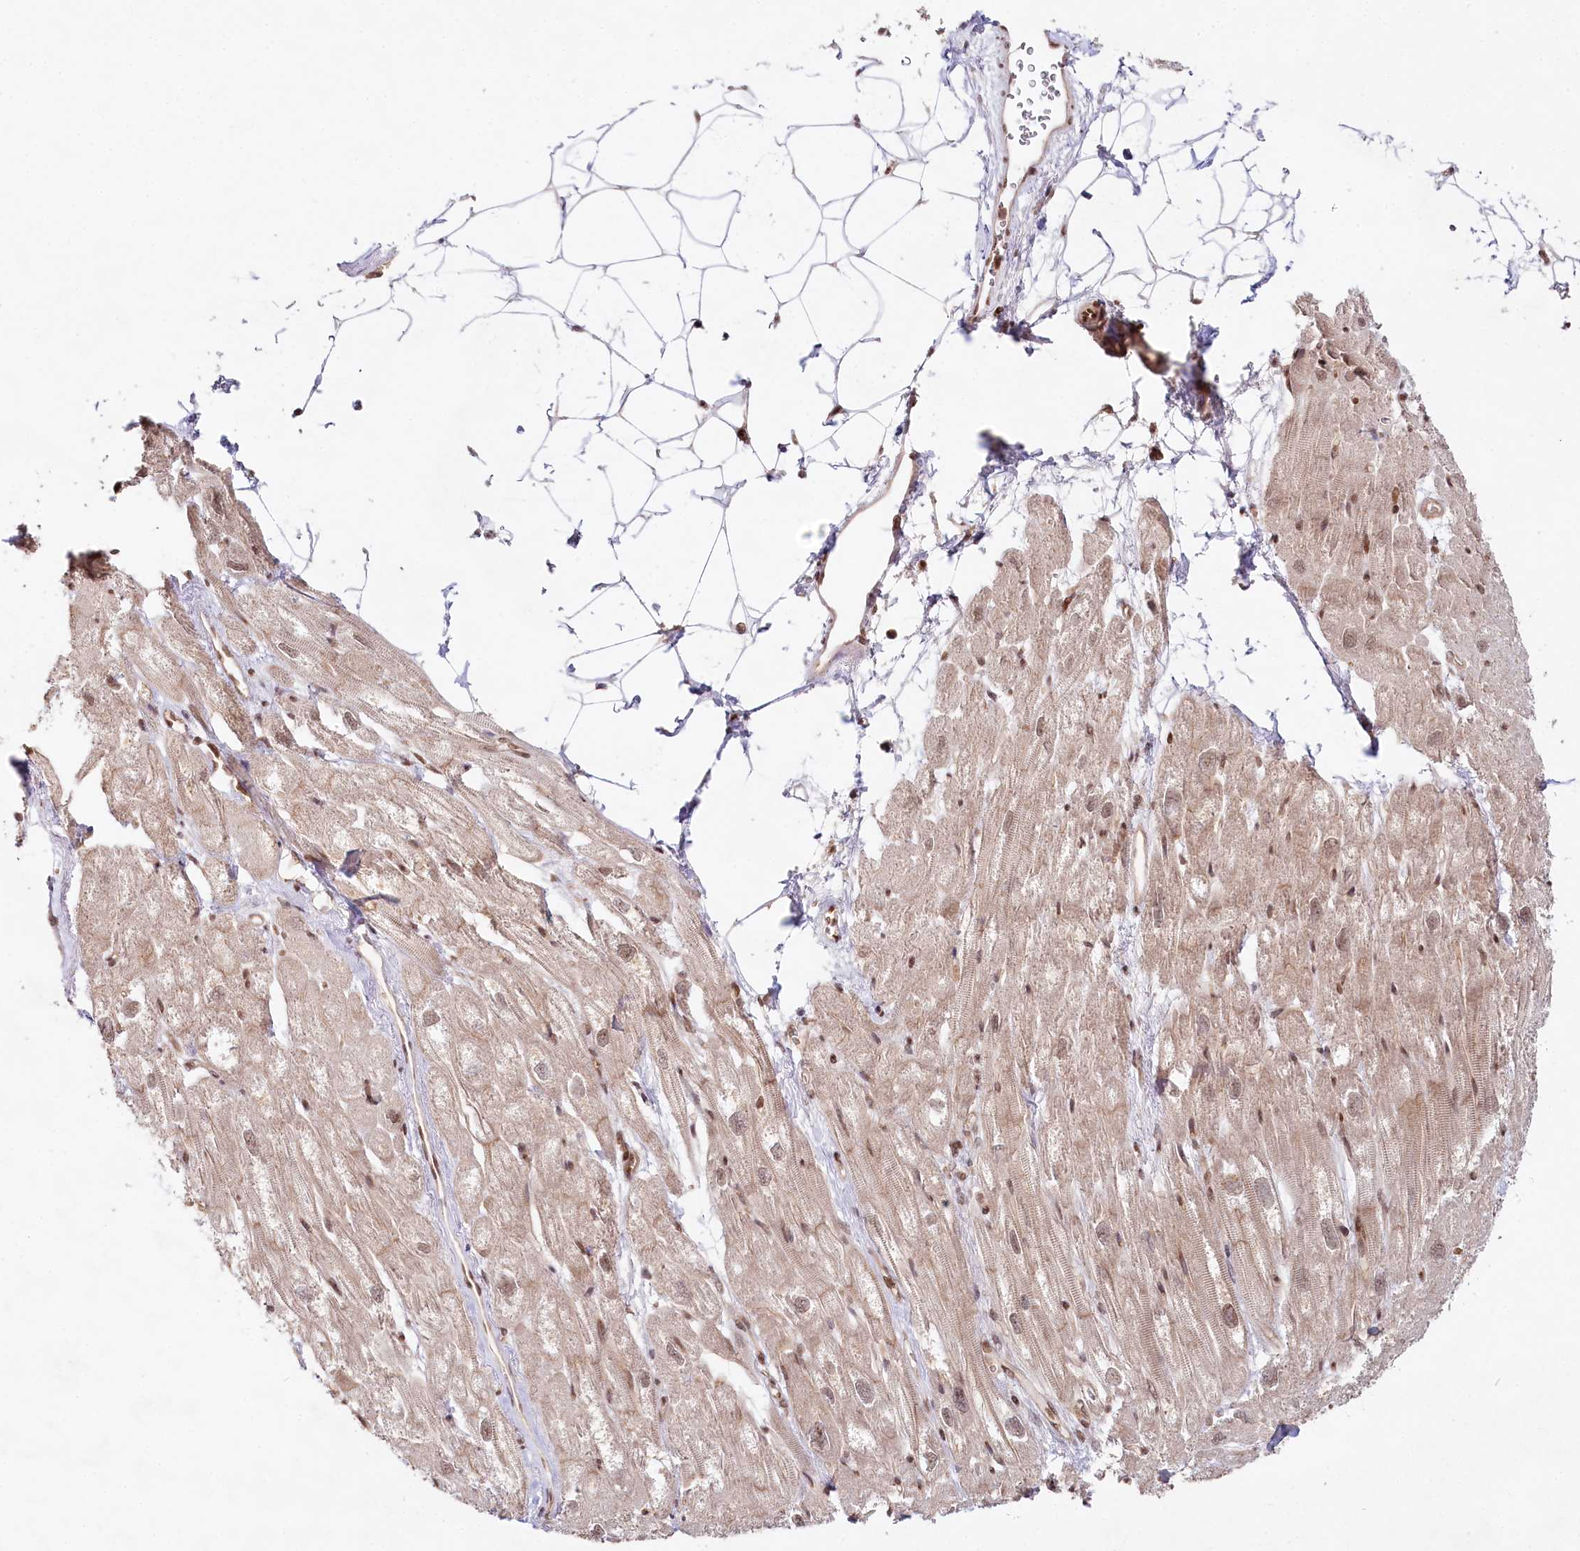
{"staining": {"intensity": "weak", "quantity": ">75%", "location": "cytoplasmic/membranous,nuclear"}, "tissue": "heart muscle", "cell_type": "Cardiomyocytes", "image_type": "normal", "snomed": [{"axis": "morphology", "description": "Normal tissue, NOS"}, {"axis": "topography", "description": "Heart"}], "caption": "This is an image of immunohistochemistry staining of unremarkable heart muscle, which shows weak positivity in the cytoplasmic/membranous,nuclear of cardiomyocytes.", "gene": "CCDC65", "patient": {"sex": "male", "age": 50}}